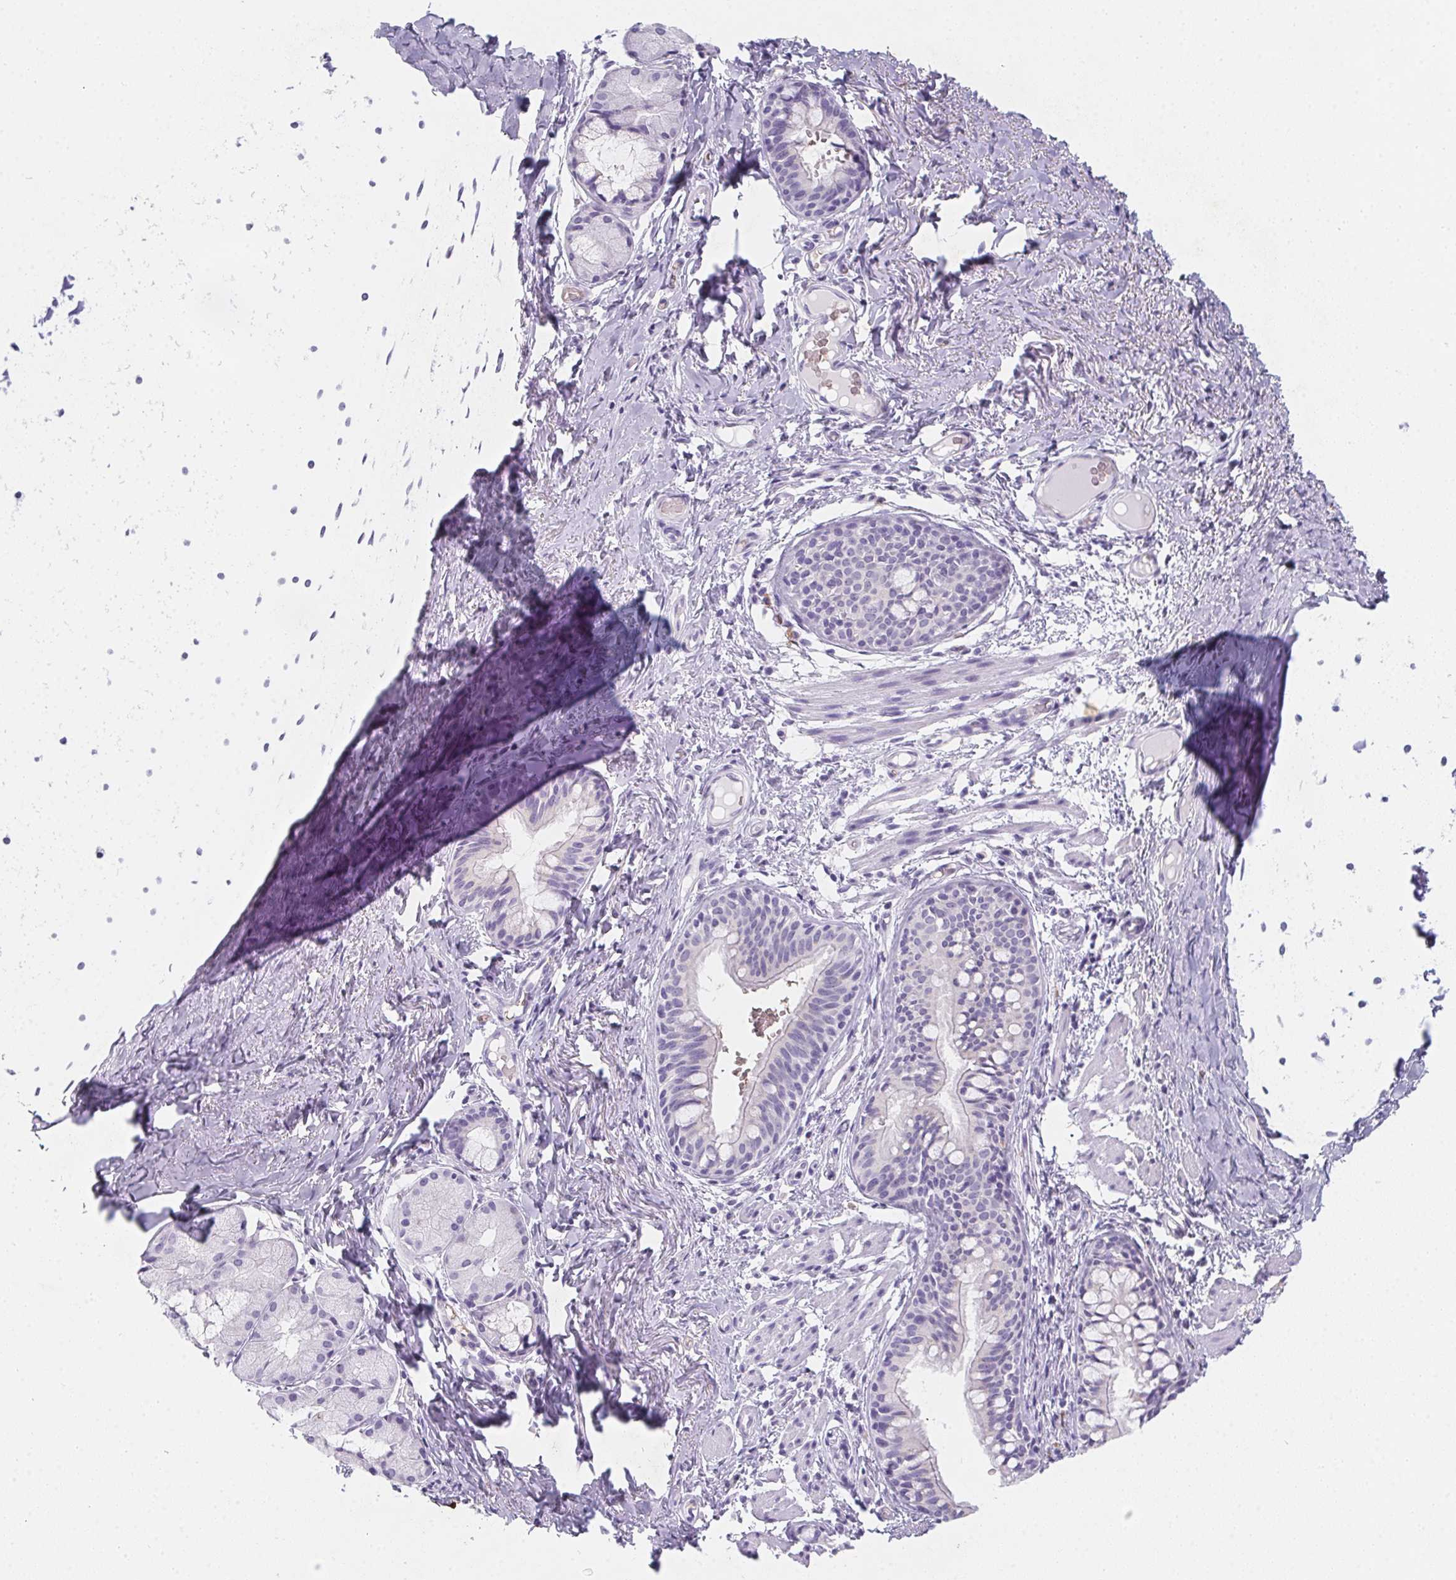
{"staining": {"intensity": "negative", "quantity": "none", "location": "none"}, "tissue": "bronchus", "cell_type": "Respiratory epithelial cells", "image_type": "normal", "snomed": [{"axis": "morphology", "description": "Normal tissue, NOS"}, {"axis": "topography", "description": "Bronchus"}], "caption": "Immunohistochemistry (IHC) of unremarkable bronchus demonstrates no positivity in respiratory epithelial cells. (Stains: DAB (3,3'-diaminobenzidine) IHC with hematoxylin counter stain, Microscopy: brightfield microscopy at high magnification).", "gene": "DCD", "patient": {"sex": "male", "age": 1}}